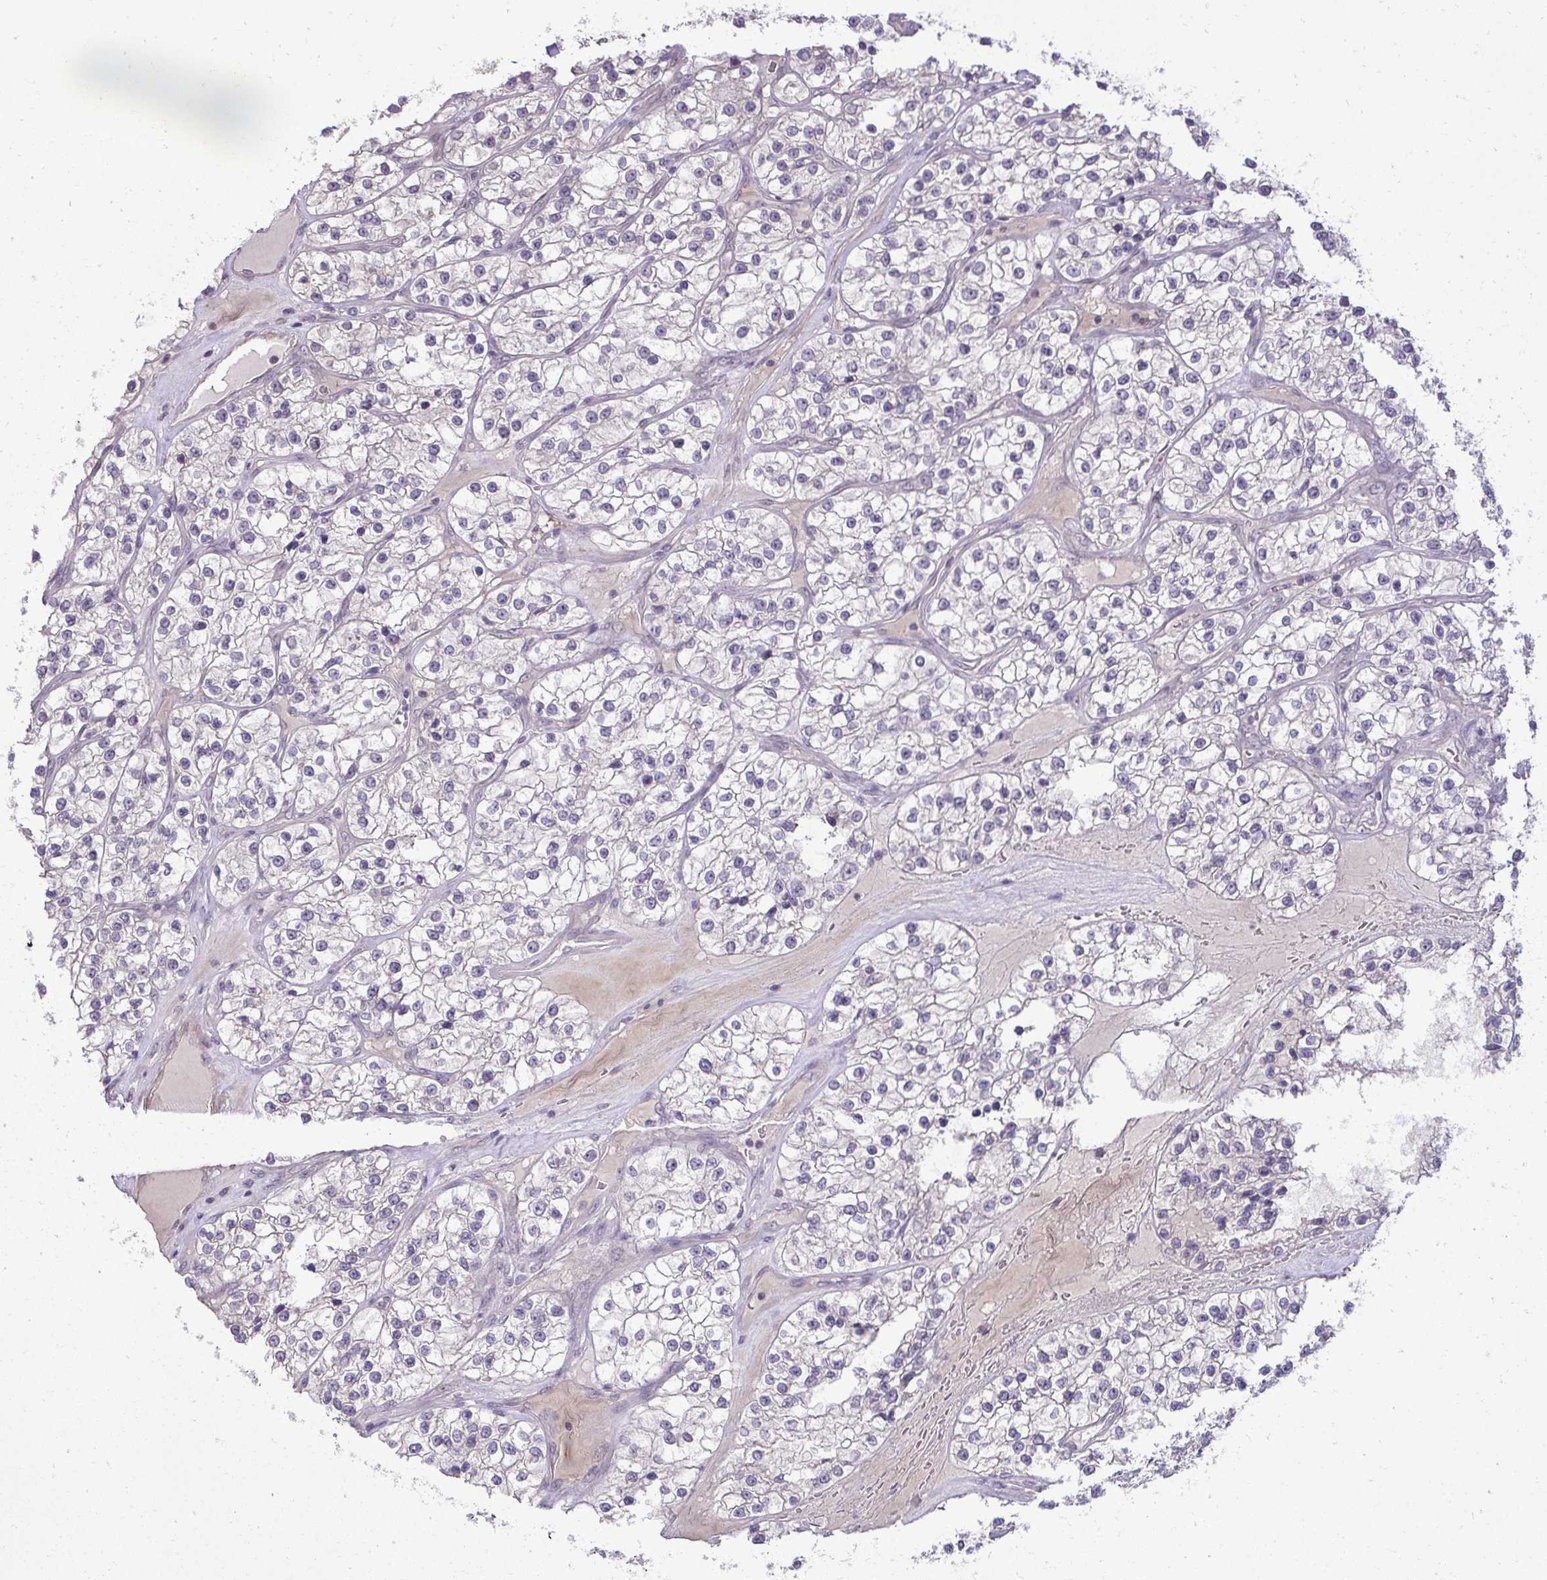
{"staining": {"intensity": "negative", "quantity": "none", "location": "none"}, "tissue": "renal cancer", "cell_type": "Tumor cells", "image_type": "cancer", "snomed": [{"axis": "morphology", "description": "Adenocarcinoma, NOS"}, {"axis": "topography", "description": "Kidney"}], "caption": "Renal cancer (adenocarcinoma) was stained to show a protein in brown. There is no significant staining in tumor cells.", "gene": "SLC30A3", "patient": {"sex": "female", "age": 57}}